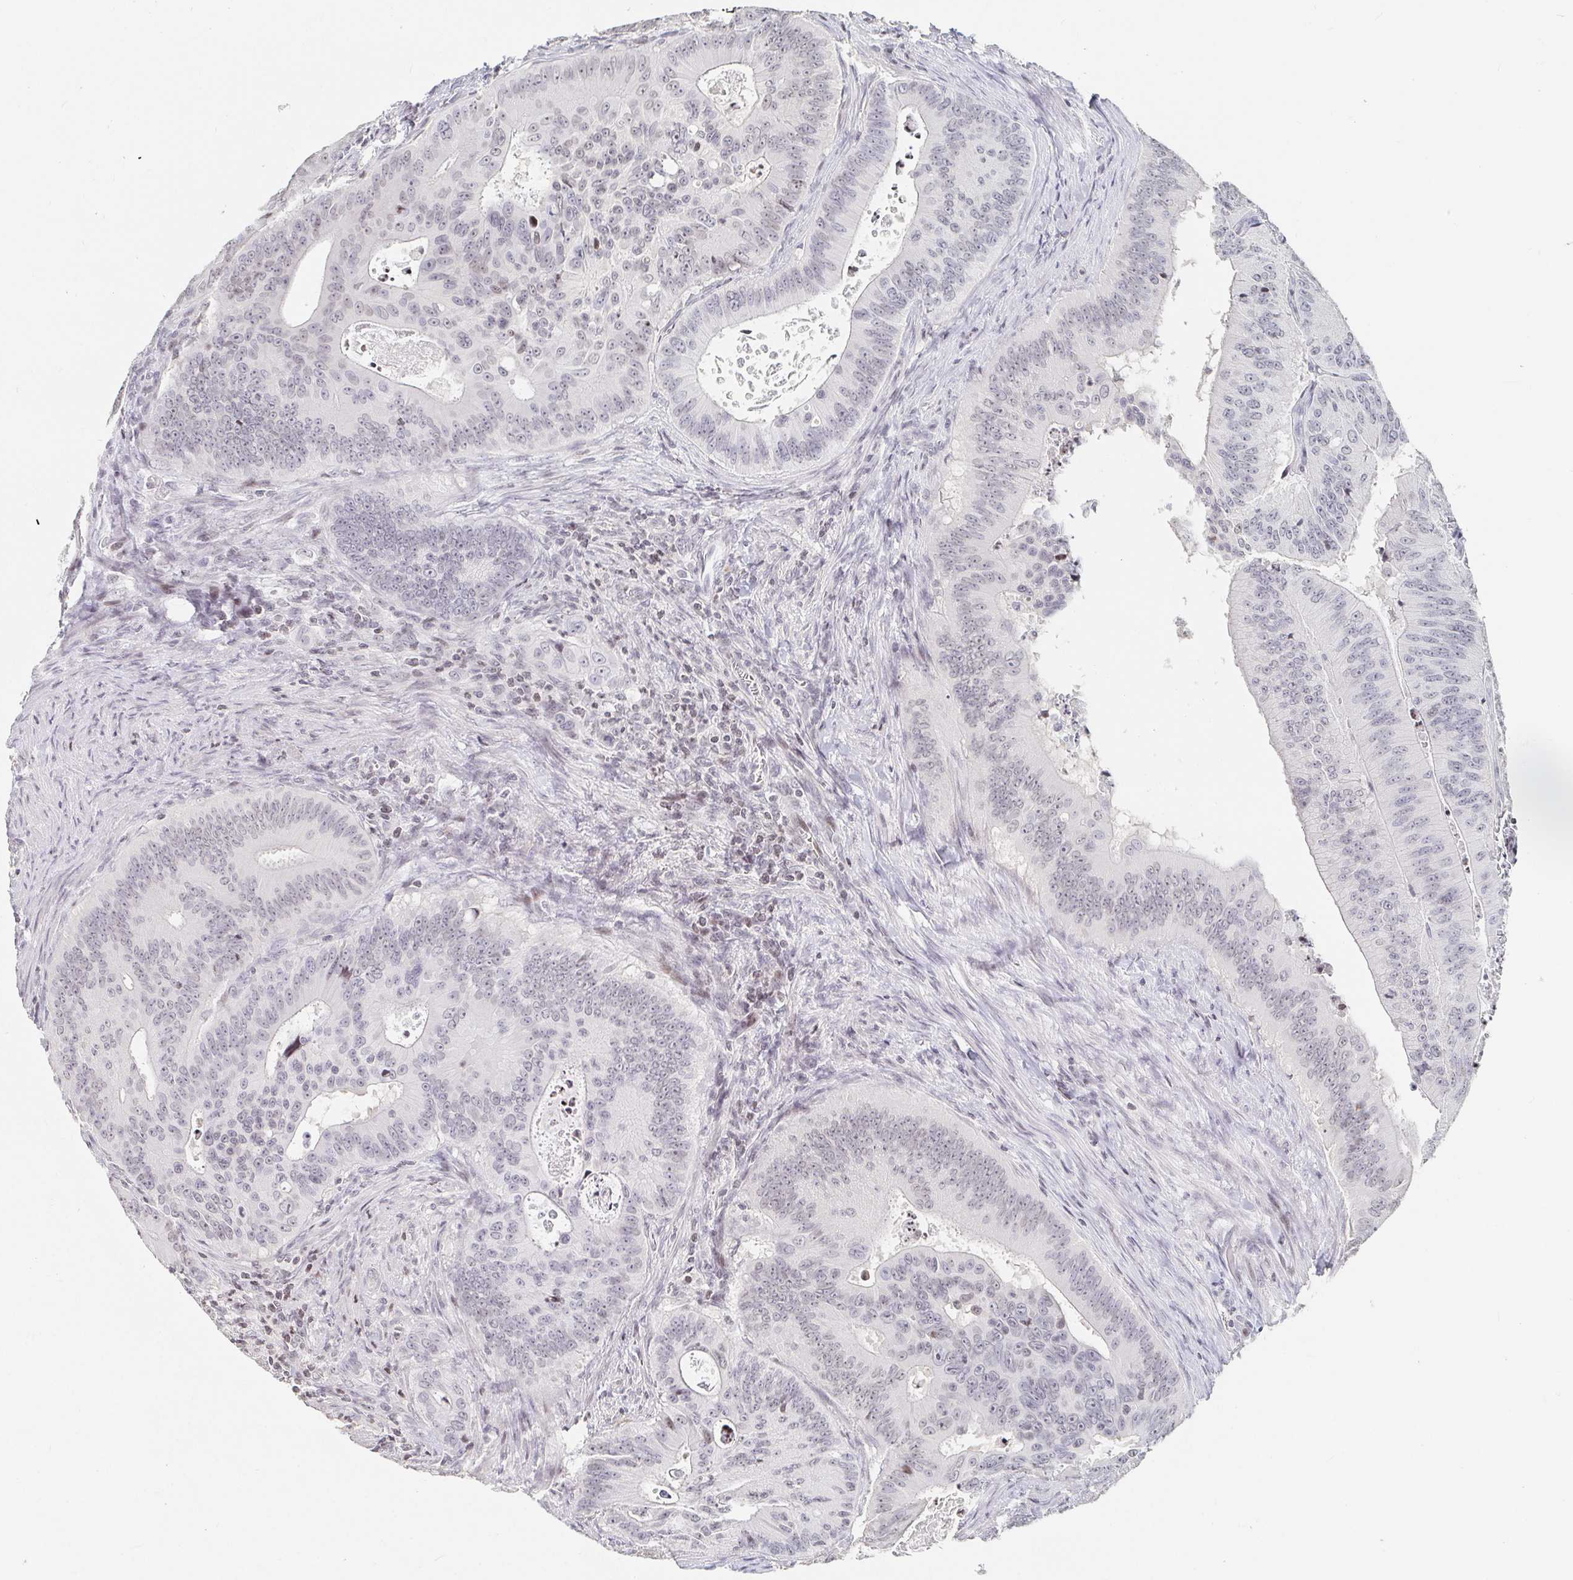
{"staining": {"intensity": "weak", "quantity": "<25%", "location": "nuclear"}, "tissue": "colorectal cancer", "cell_type": "Tumor cells", "image_type": "cancer", "snomed": [{"axis": "morphology", "description": "Adenocarcinoma, NOS"}, {"axis": "topography", "description": "Colon"}], "caption": "IHC of colorectal cancer (adenocarcinoma) reveals no expression in tumor cells.", "gene": "NME9", "patient": {"sex": "male", "age": 62}}